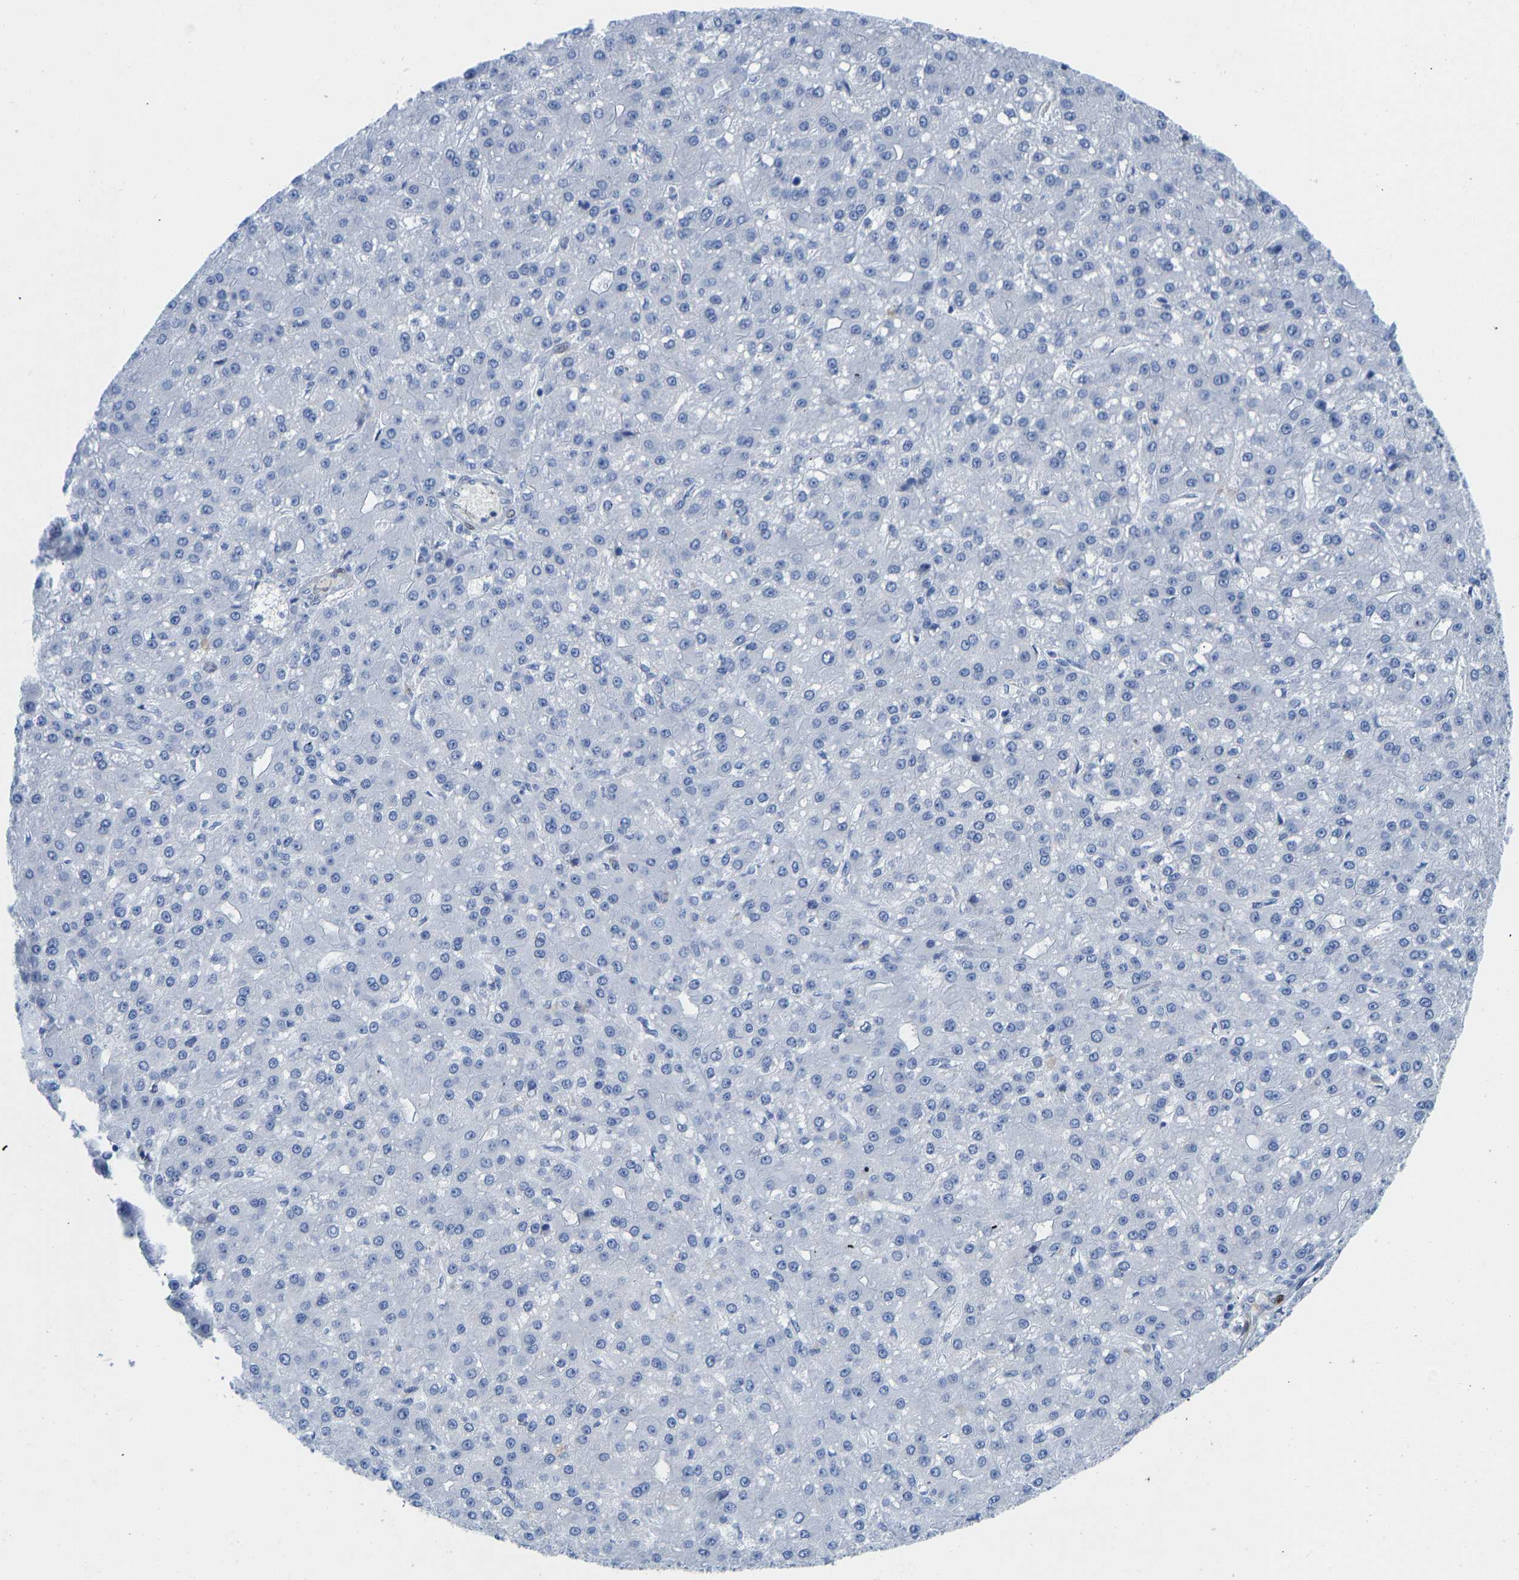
{"staining": {"intensity": "negative", "quantity": "none", "location": "none"}, "tissue": "liver cancer", "cell_type": "Tumor cells", "image_type": "cancer", "snomed": [{"axis": "morphology", "description": "Carcinoma, Hepatocellular, NOS"}, {"axis": "topography", "description": "Liver"}], "caption": "Human liver cancer (hepatocellular carcinoma) stained for a protein using IHC exhibits no staining in tumor cells.", "gene": "NKAIN3", "patient": {"sex": "male", "age": 67}}